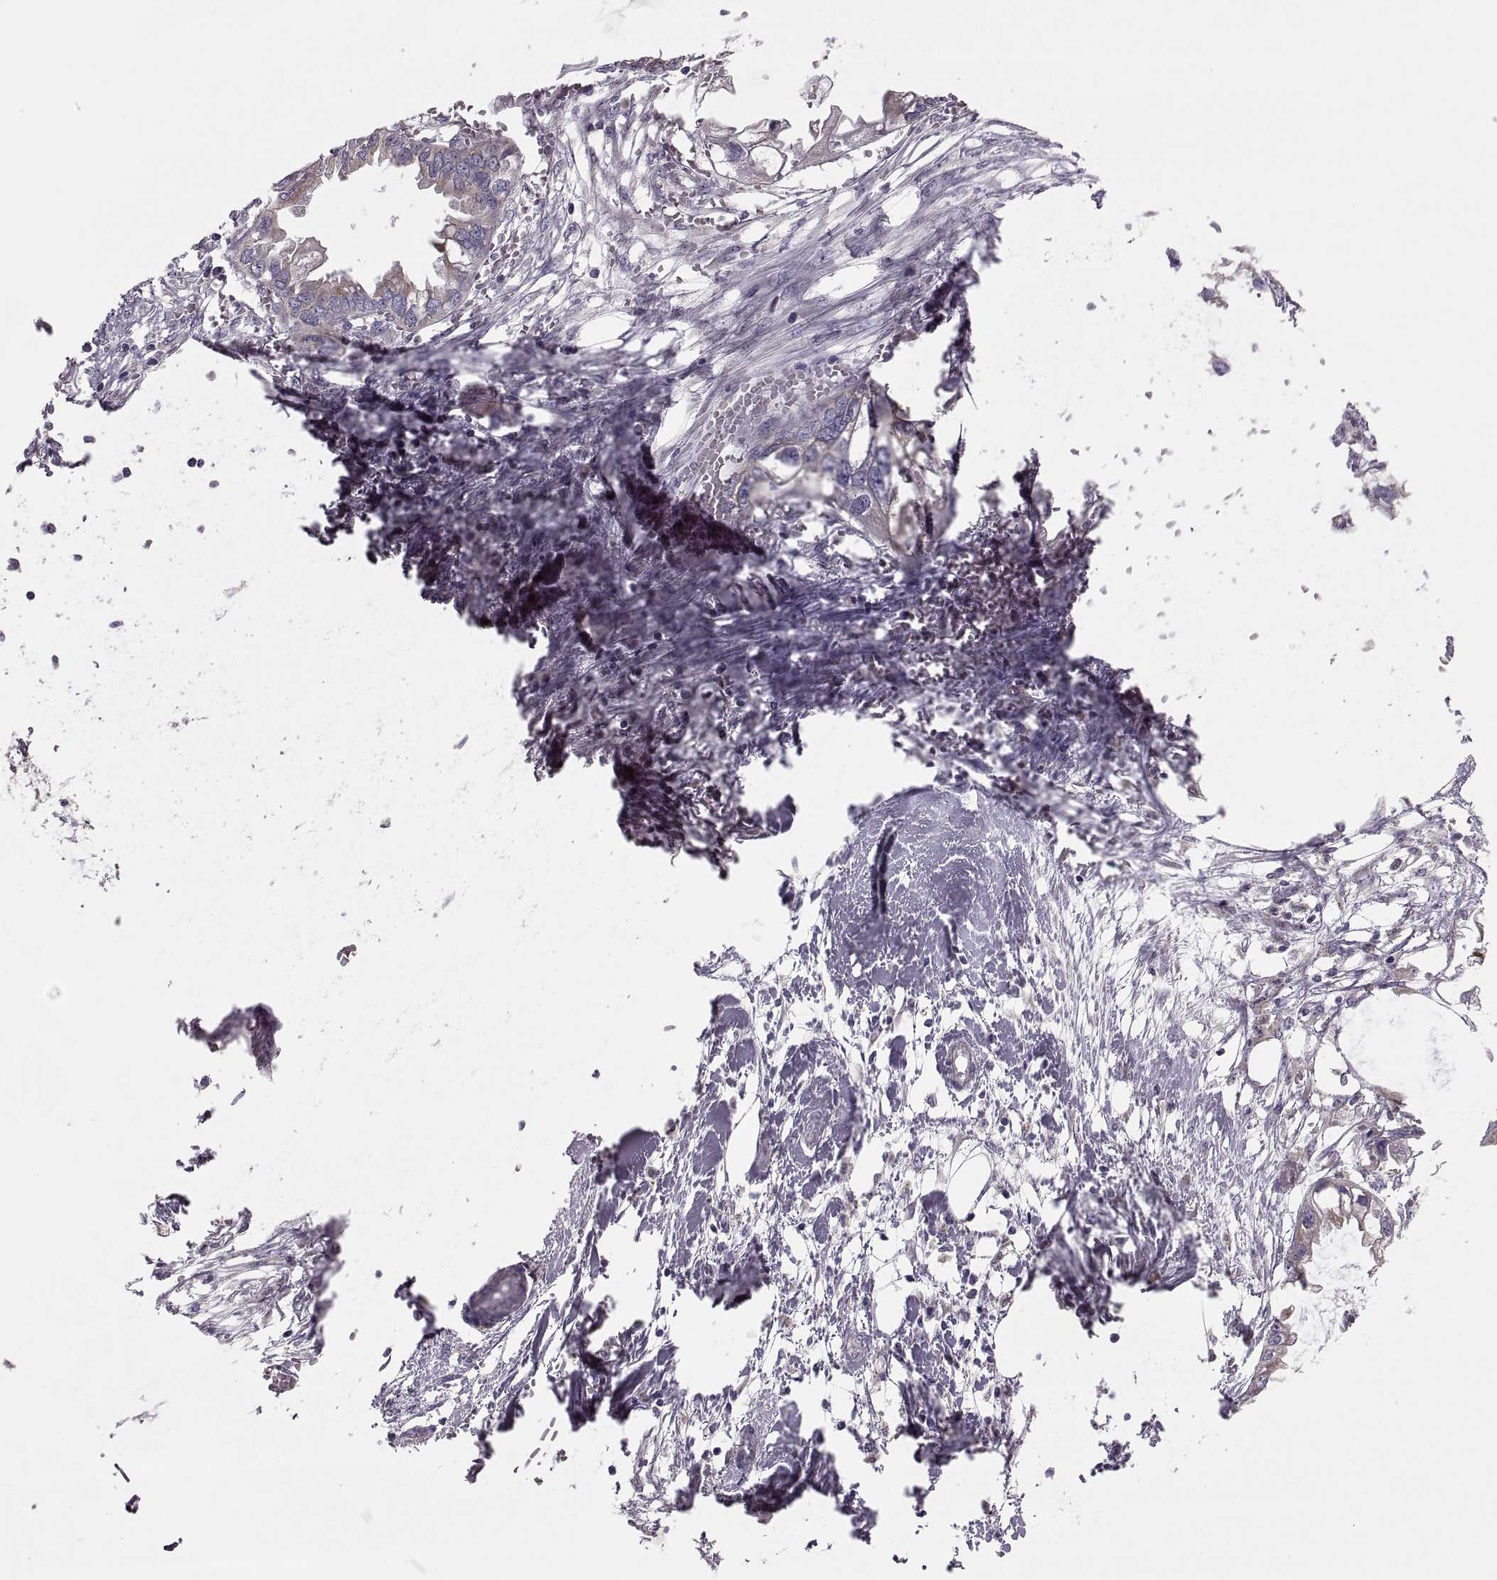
{"staining": {"intensity": "weak", "quantity": "25%-75%", "location": "cytoplasmic/membranous"}, "tissue": "endometrial cancer", "cell_type": "Tumor cells", "image_type": "cancer", "snomed": [{"axis": "morphology", "description": "Adenocarcinoma, NOS"}, {"axis": "morphology", "description": "Adenocarcinoma, metastatic, NOS"}, {"axis": "topography", "description": "Adipose tissue"}, {"axis": "topography", "description": "Endometrium"}], "caption": "Immunohistochemistry (IHC) staining of endometrial cancer (metastatic adenocarcinoma), which demonstrates low levels of weak cytoplasmic/membranous positivity in about 25%-75% of tumor cells indicating weak cytoplasmic/membranous protein positivity. The staining was performed using DAB (brown) for protein detection and nuclei were counterstained in hematoxylin (blue).", "gene": "LETM2", "patient": {"sex": "female", "age": 67}}